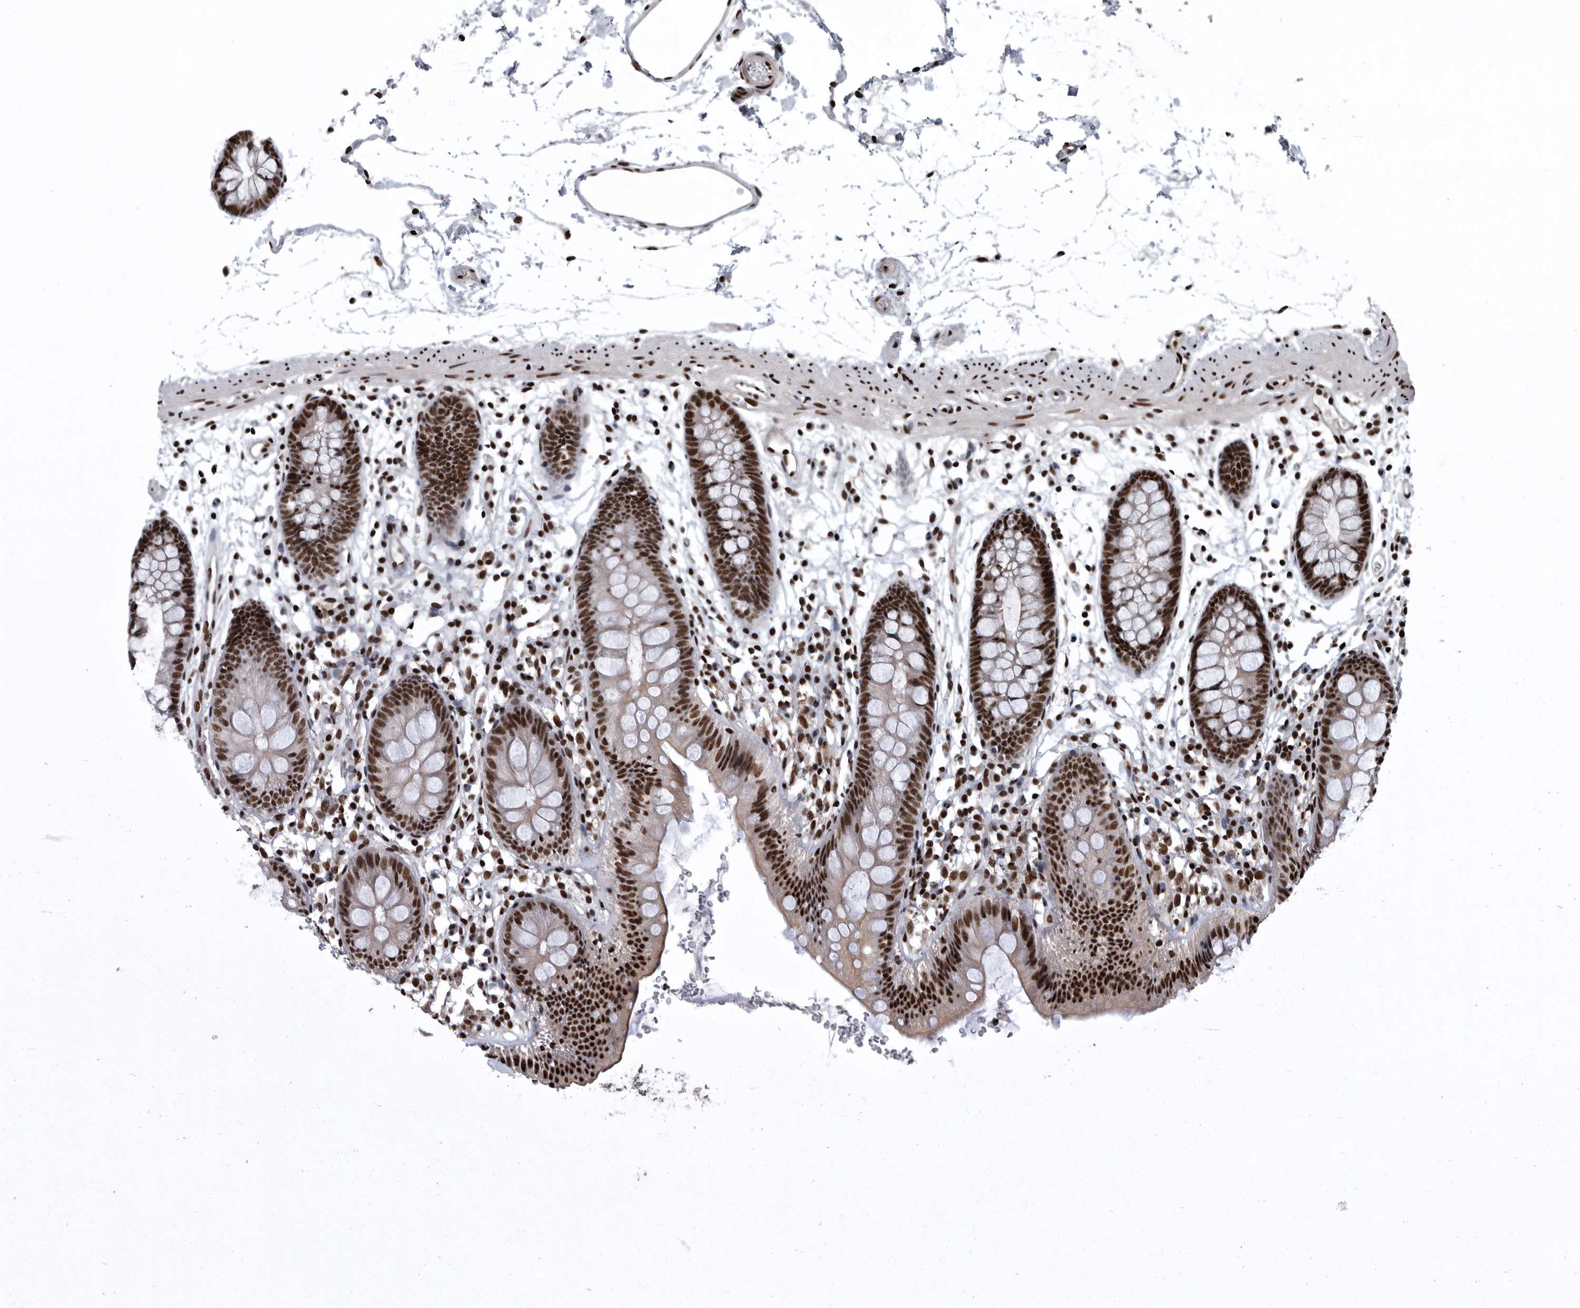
{"staining": {"intensity": "strong", "quantity": ">75%", "location": "nuclear"}, "tissue": "colon", "cell_type": "Endothelial cells", "image_type": "normal", "snomed": [{"axis": "morphology", "description": "Normal tissue, NOS"}, {"axis": "topography", "description": "Colon"}], "caption": "Immunohistochemistry (IHC) of benign colon shows high levels of strong nuclear staining in approximately >75% of endothelial cells. Immunohistochemistry stains the protein in brown and the nuclei are stained blue.", "gene": "SENP7", "patient": {"sex": "male", "age": 56}}